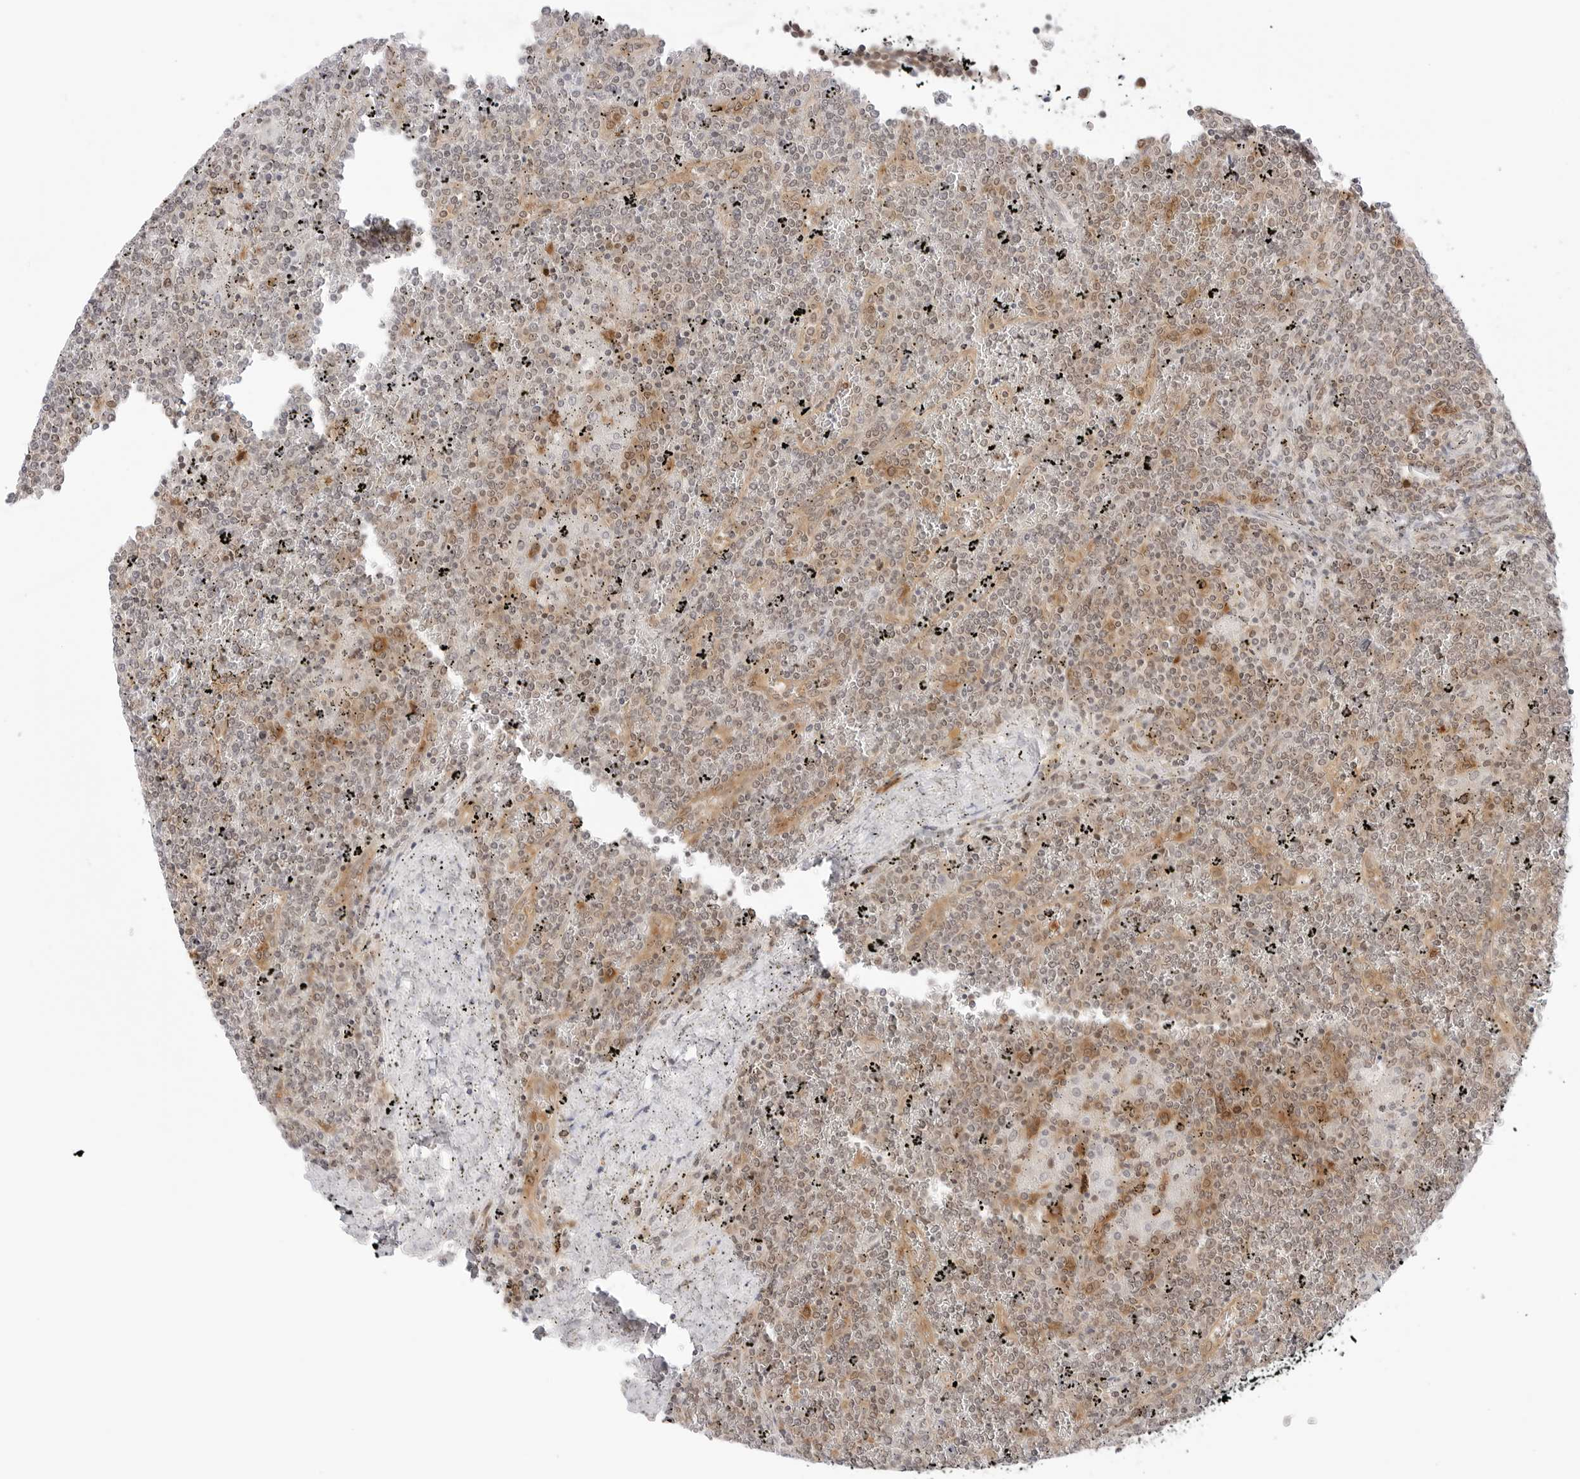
{"staining": {"intensity": "moderate", "quantity": "<25%", "location": "cytoplasmic/membranous"}, "tissue": "lymphoma", "cell_type": "Tumor cells", "image_type": "cancer", "snomed": [{"axis": "morphology", "description": "Malignant lymphoma, non-Hodgkin's type, Low grade"}, {"axis": "topography", "description": "Spleen"}], "caption": "Low-grade malignant lymphoma, non-Hodgkin's type tissue reveals moderate cytoplasmic/membranous staining in about <25% of tumor cells", "gene": "NUDC", "patient": {"sex": "female", "age": 19}}